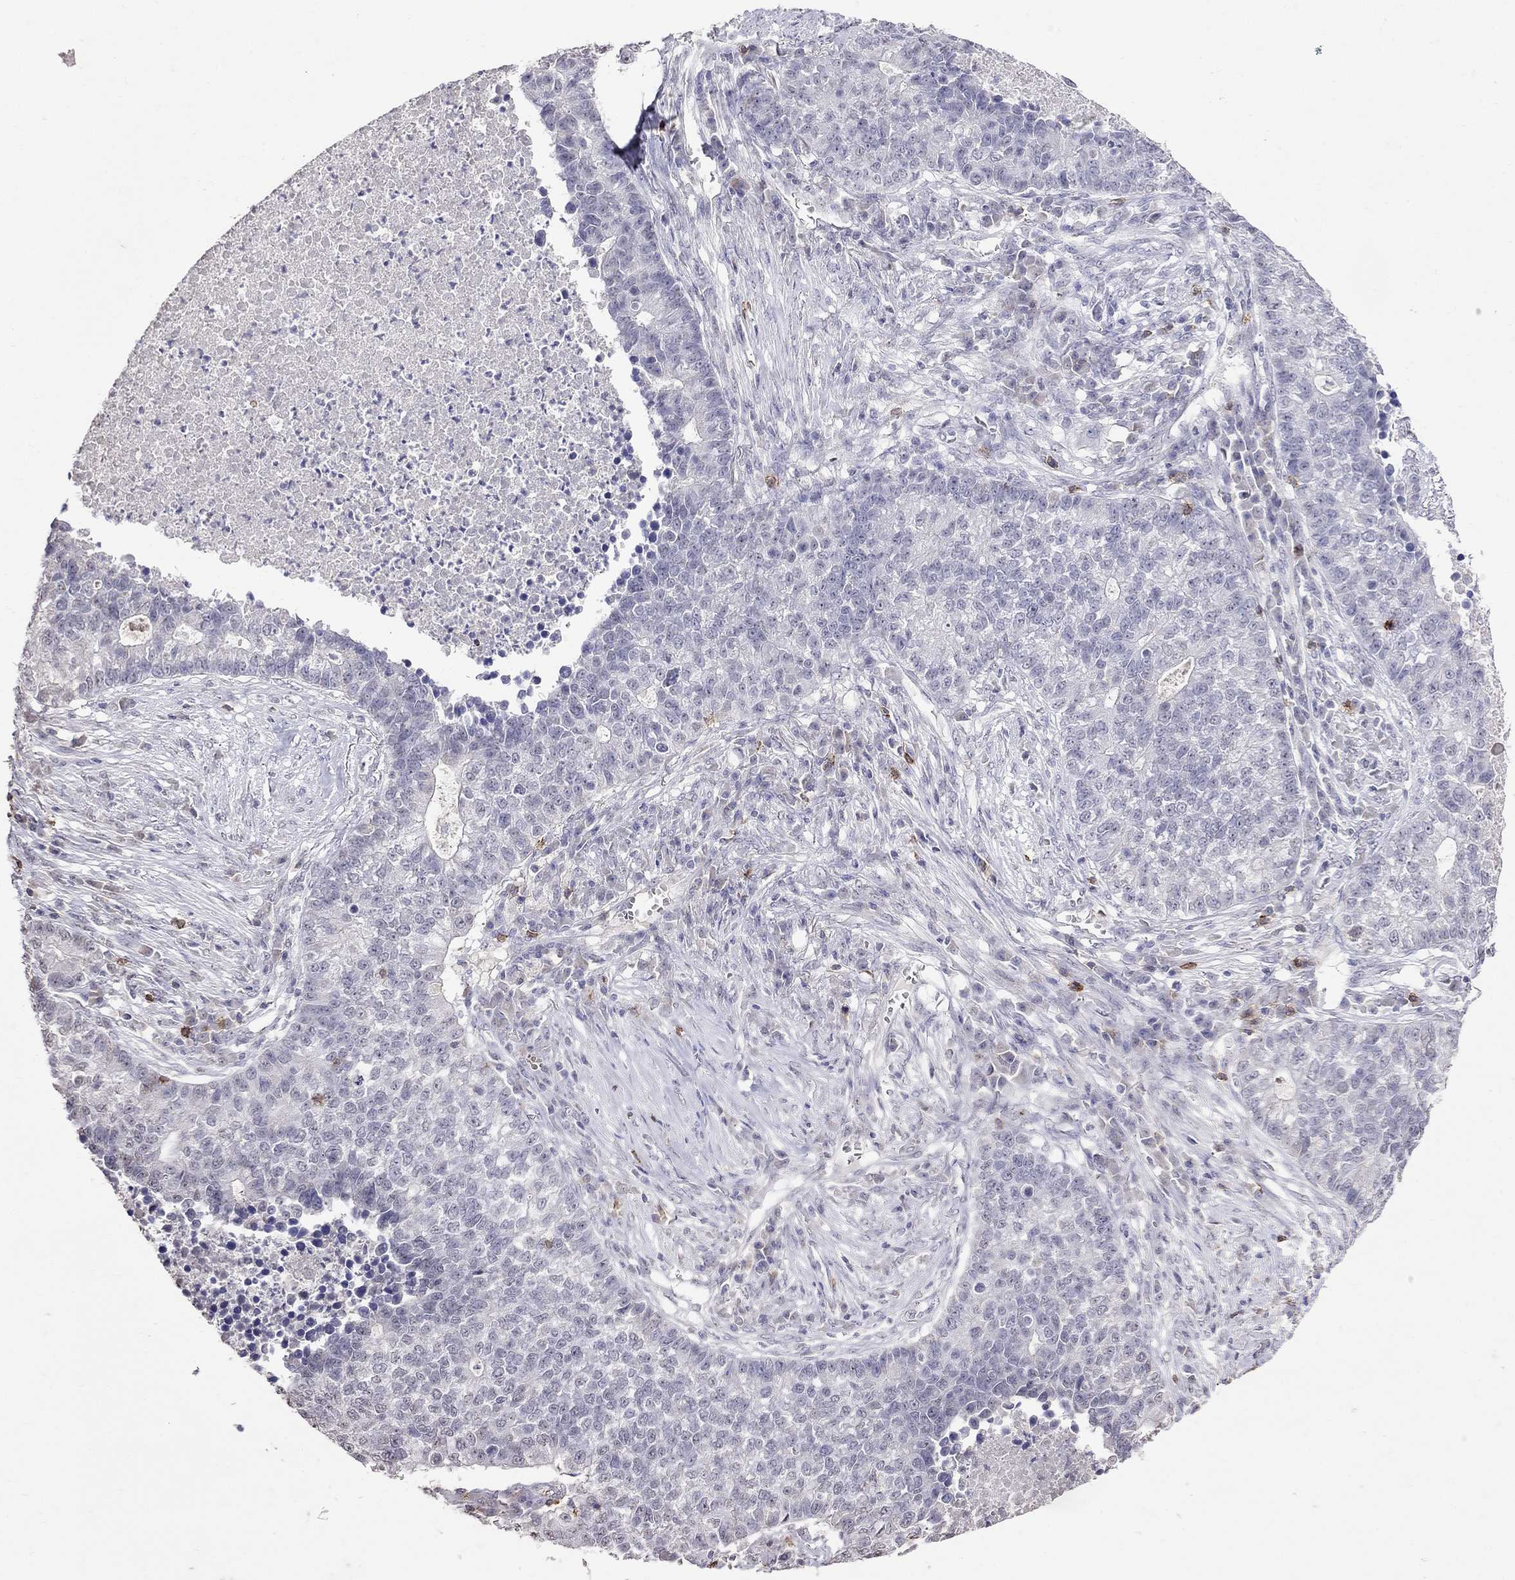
{"staining": {"intensity": "negative", "quantity": "none", "location": "none"}, "tissue": "lung cancer", "cell_type": "Tumor cells", "image_type": "cancer", "snomed": [{"axis": "morphology", "description": "Adenocarcinoma, NOS"}, {"axis": "topography", "description": "Lung"}], "caption": "There is no significant expression in tumor cells of lung cancer (adenocarcinoma).", "gene": "CD8B", "patient": {"sex": "male", "age": 57}}